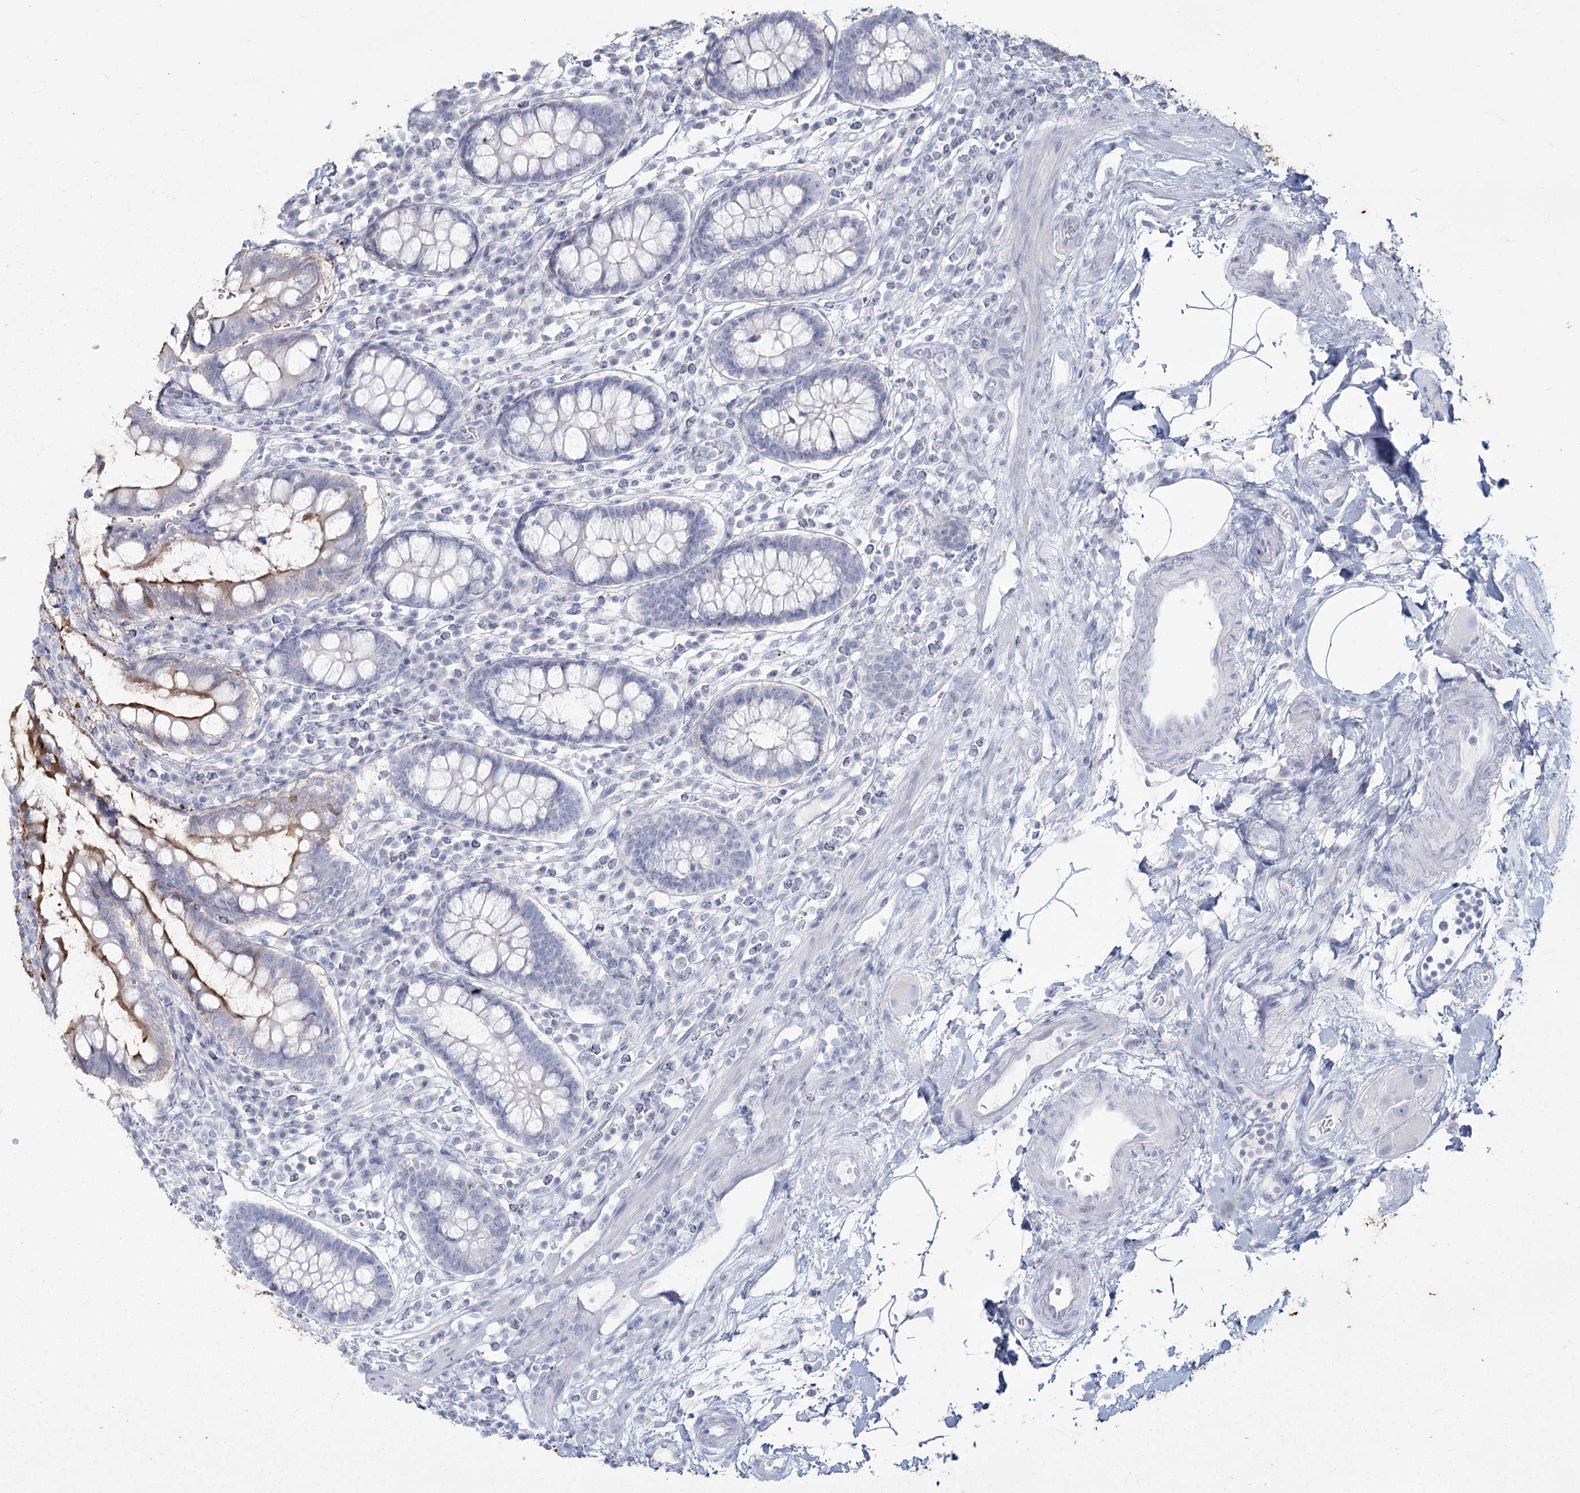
{"staining": {"intensity": "negative", "quantity": "none", "location": "none"}, "tissue": "colon", "cell_type": "Endothelial cells", "image_type": "normal", "snomed": [{"axis": "morphology", "description": "Normal tissue, NOS"}, {"axis": "topography", "description": "Colon"}], "caption": "Immunohistochemistry (IHC) histopathology image of benign colon: human colon stained with DAB displays no significant protein expression in endothelial cells. (DAB immunohistochemistry (IHC) with hematoxylin counter stain).", "gene": "SLC6A19", "patient": {"sex": "female", "age": 79}}